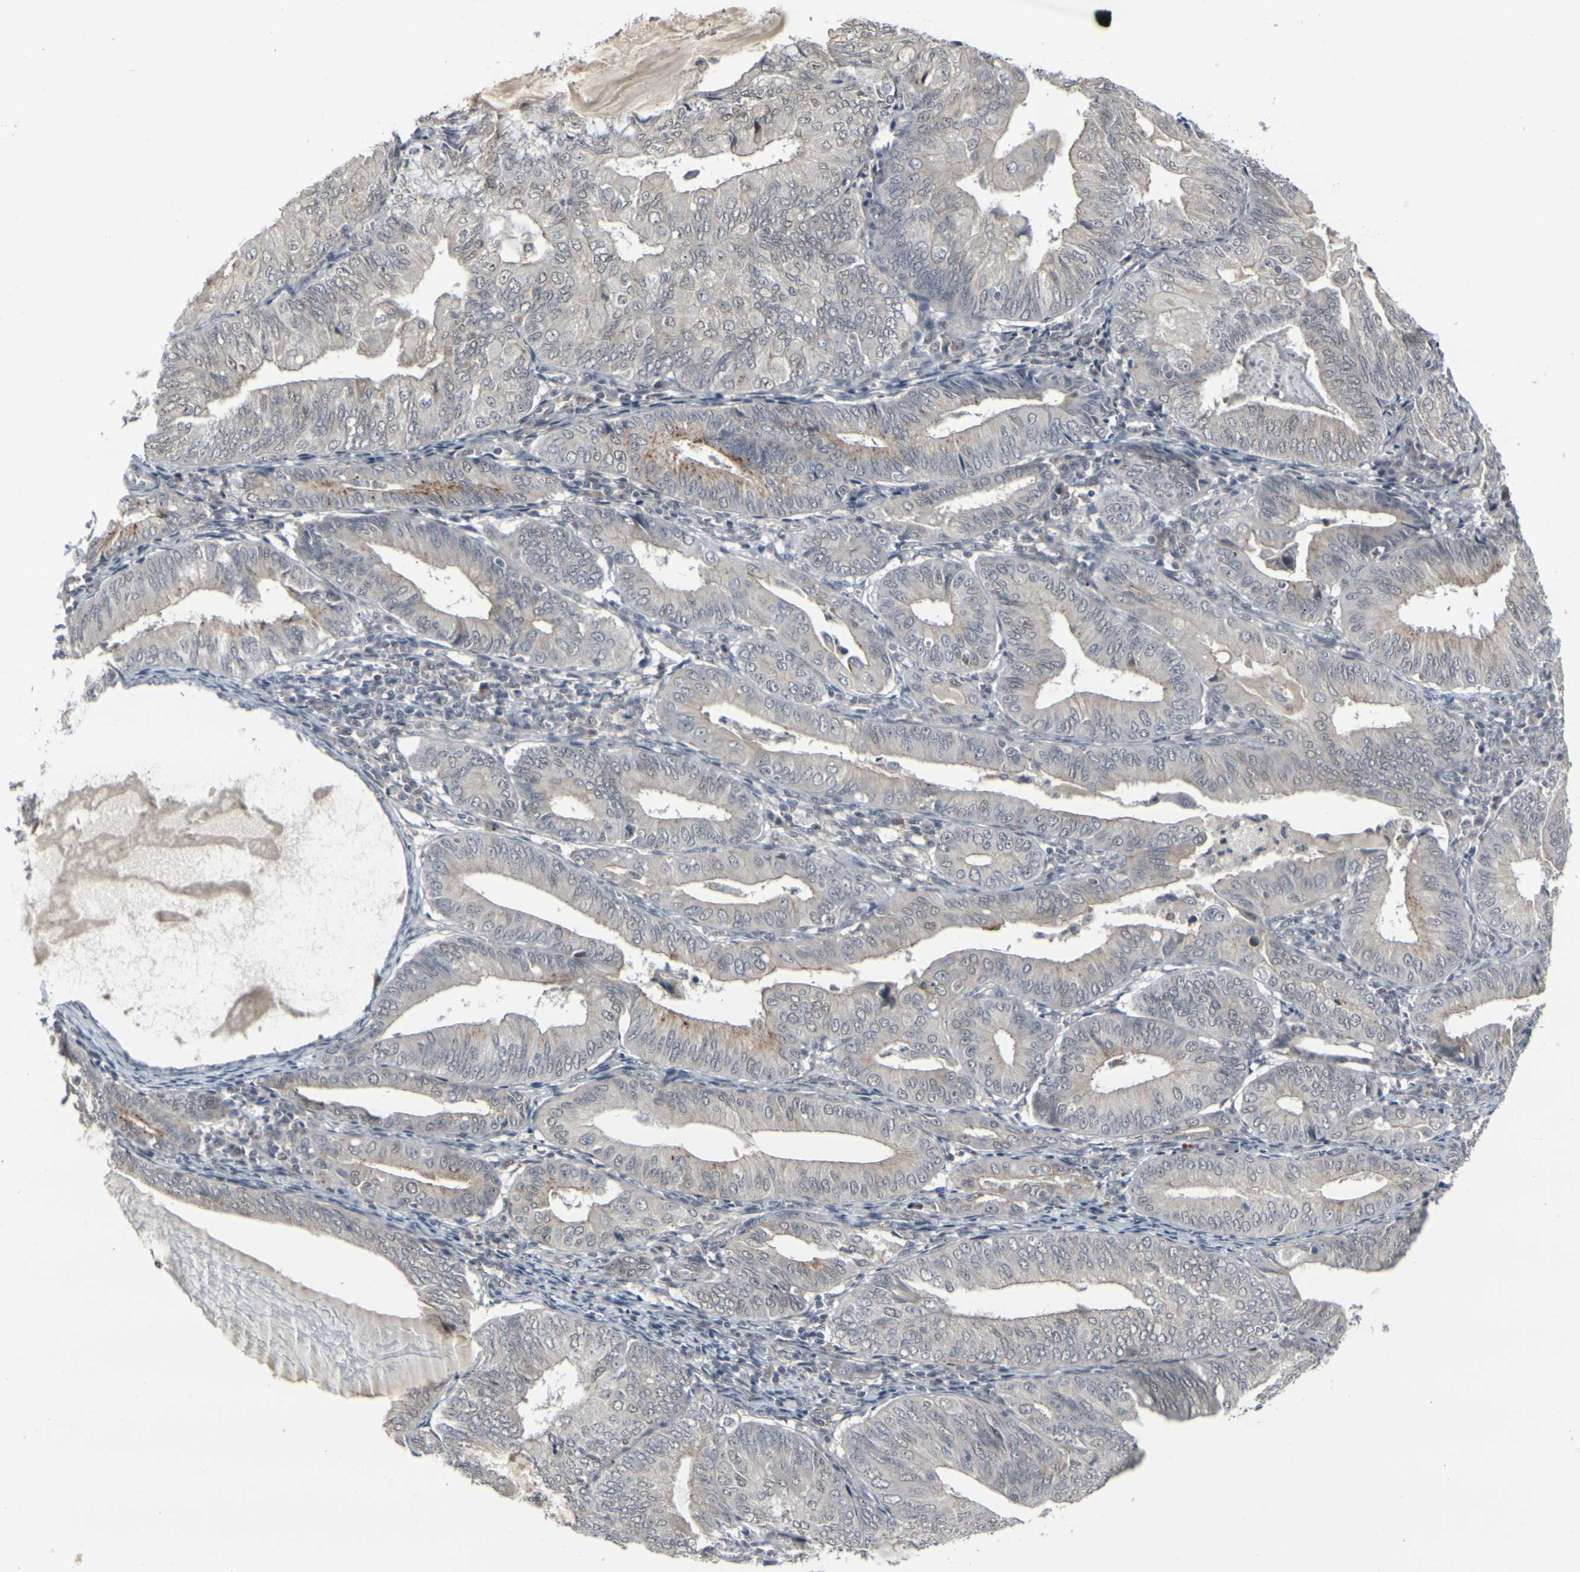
{"staining": {"intensity": "moderate", "quantity": "<25%", "location": "cytoplasmic/membranous"}, "tissue": "endometrial cancer", "cell_type": "Tumor cells", "image_type": "cancer", "snomed": [{"axis": "morphology", "description": "Adenocarcinoma, NOS"}, {"axis": "topography", "description": "Endometrium"}], "caption": "Endometrial cancer (adenocarcinoma) tissue reveals moderate cytoplasmic/membranous expression in about <25% of tumor cells, visualized by immunohistochemistry. (Brightfield microscopy of DAB IHC at high magnification).", "gene": "GPR19", "patient": {"sex": "female", "age": 81}}